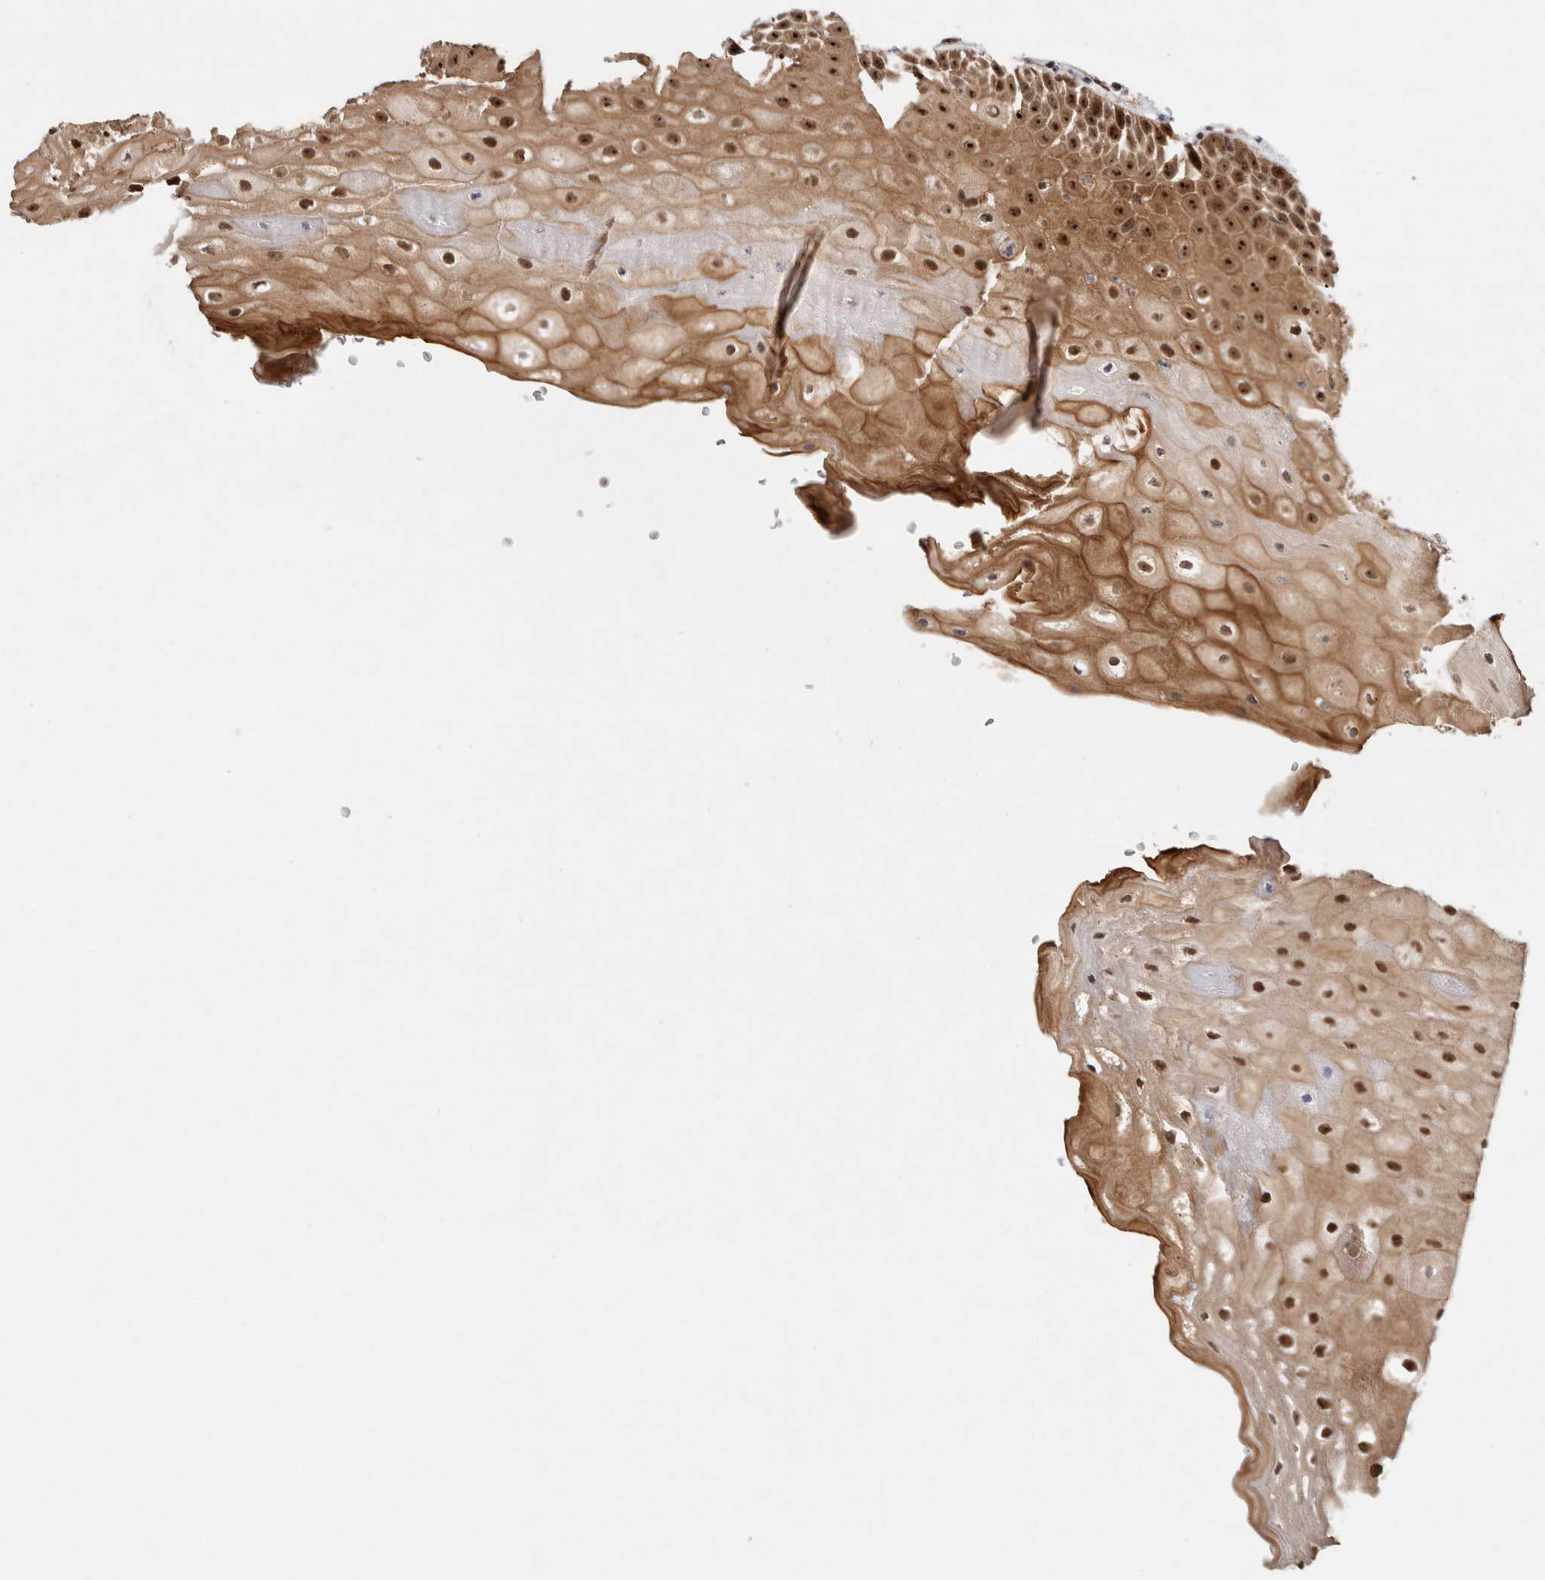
{"staining": {"intensity": "strong", "quantity": ">75%", "location": "cytoplasmic/membranous,nuclear"}, "tissue": "oral mucosa", "cell_type": "Squamous epithelial cells", "image_type": "normal", "snomed": [{"axis": "morphology", "description": "Normal tissue, NOS"}, {"axis": "topography", "description": "Oral tissue"}], "caption": "This image exhibits immunohistochemistry (IHC) staining of benign oral mucosa, with high strong cytoplasmic/membranous,nuclear staining in approximately >75% of squamous epithelial cells.", "gene": "MPHOSPH6", "patient": {"sex": "female", "age": 76}}